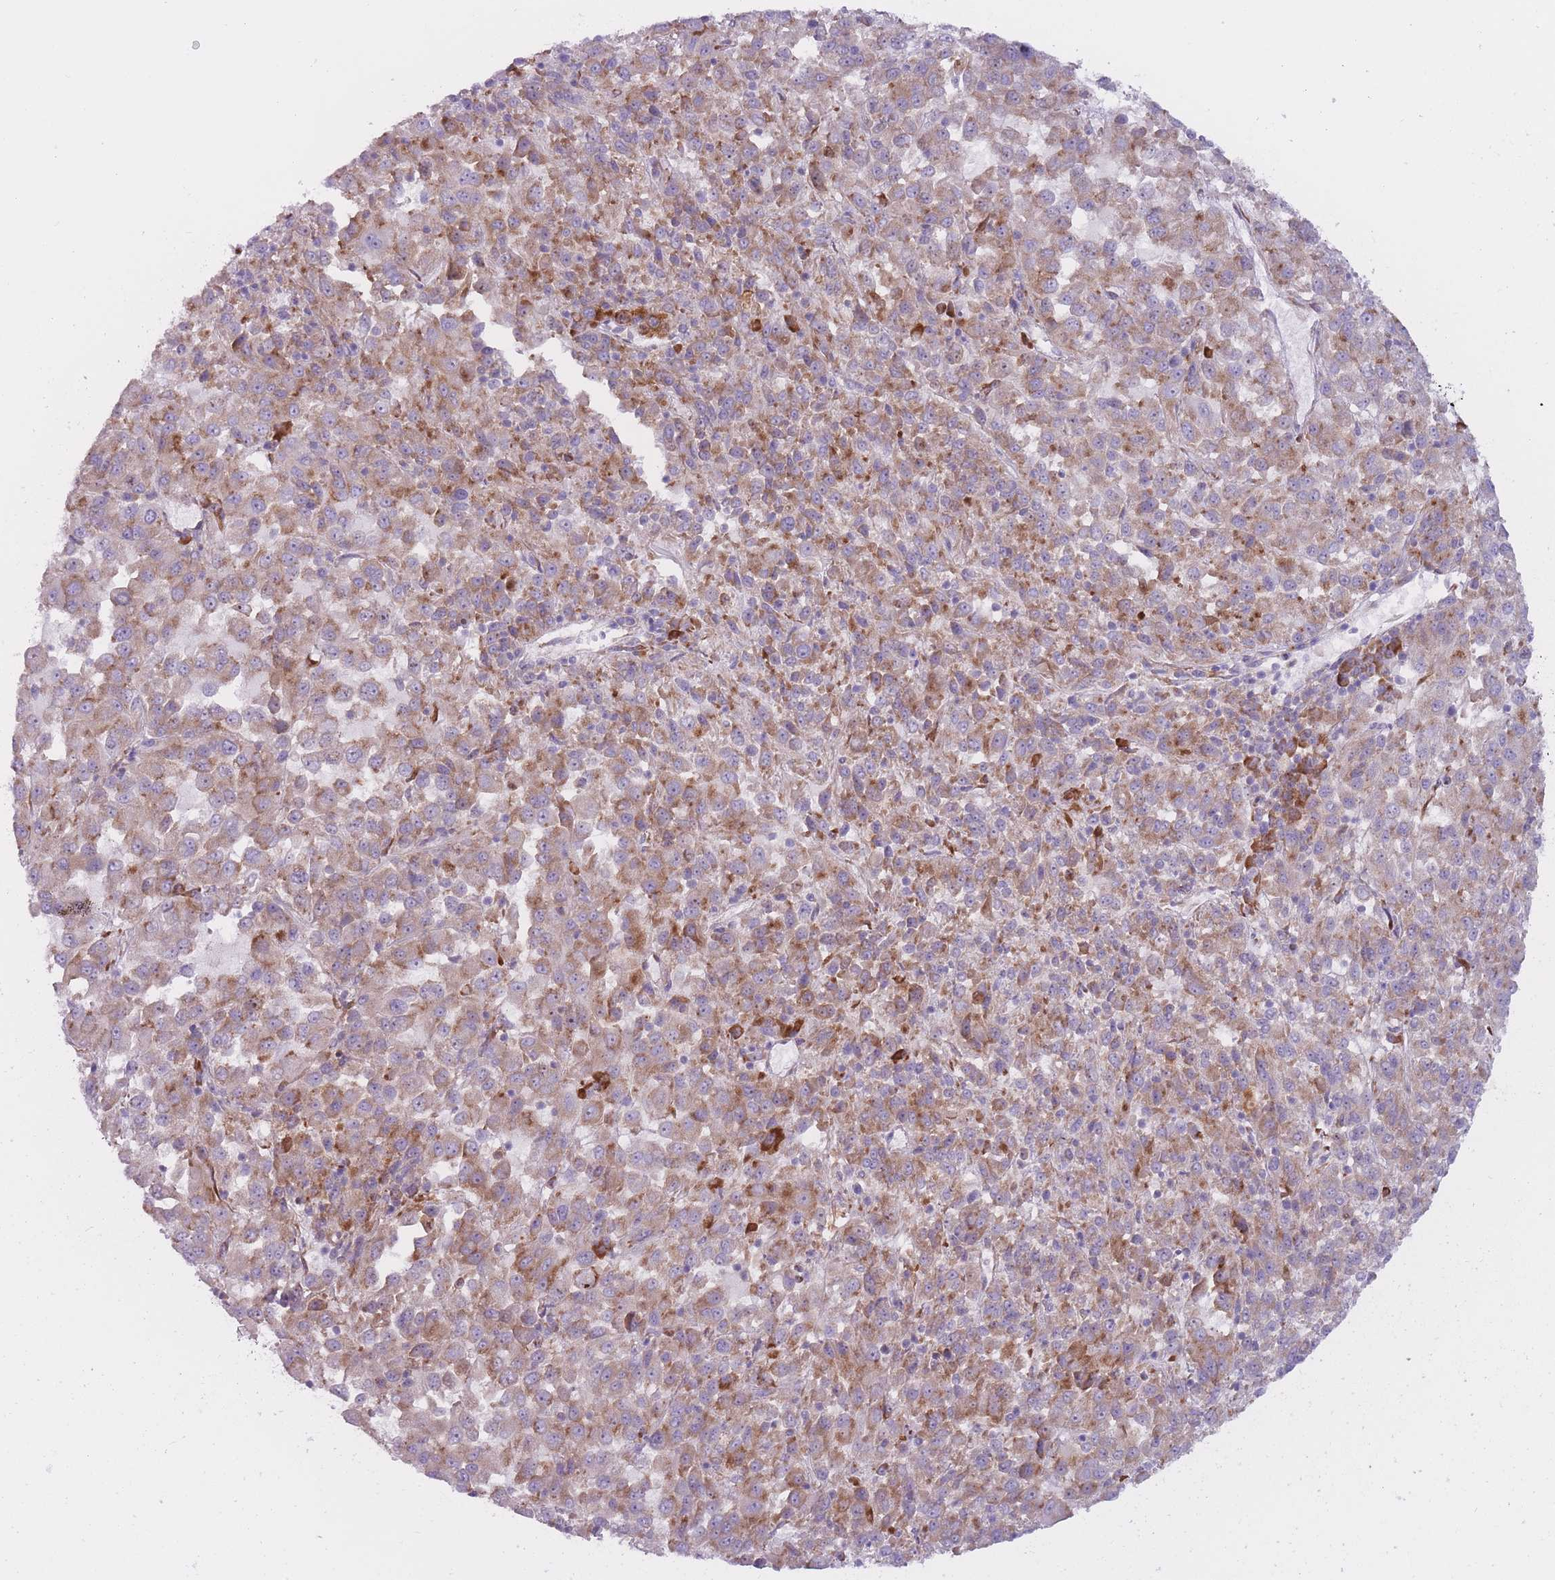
{"staining": {"intensity": "moderate", "quantity": ">75%", "location": "cytoplasmic/membranous"}, "tissue": "melanoma", "cell_type": "Tumor cells", "image_type": "cancer", "snomed": [{"axis": "morphology", "description": "Malignant melanoma, Metastatic site"}, {"axis": "topography", "description": "Lung"}], "caption": "IHC histopathology image of human melanoma stained for a protein (brown), which exhibits medium levels of moderate cytoplasmic/membranous positivity in about >75% of tumor cells.", "gene": "RPL18", "patient": {"sex": "male", "age": 64}}